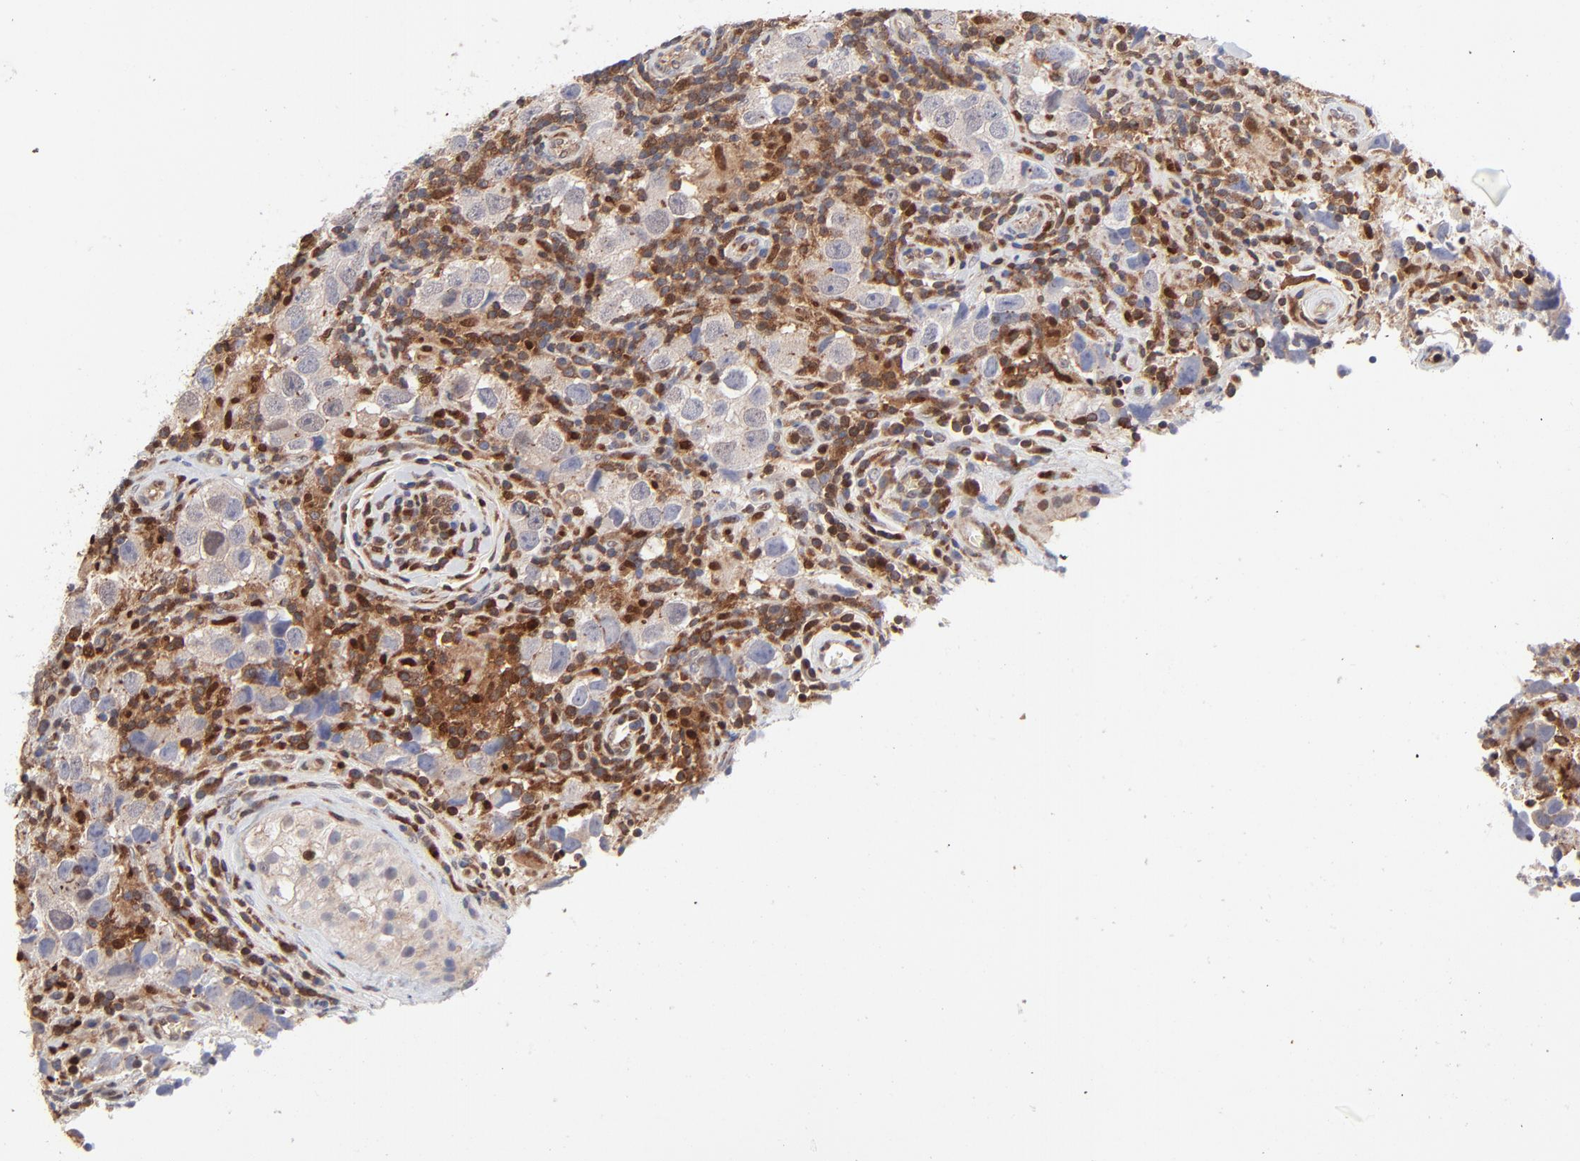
{"staining": {"intensity": "negative", "quantity": "none", "location": "none"}, "tissue": "testis cancer", "cell_type": "Tumor cells", "image_type": "cancer", "snomed": [{"axis": "morphology", "description": "Carcinoma, Embryonal, NOS"}, {"axis": "topography", "description": "Testis"}], "caption": "Micrograph shows no significant protein expression in tumor cells of testis cancer (embryonal carcinoma).", "gene": "ARHGEF6", "patient": {"sex": "male", "age": 21}}